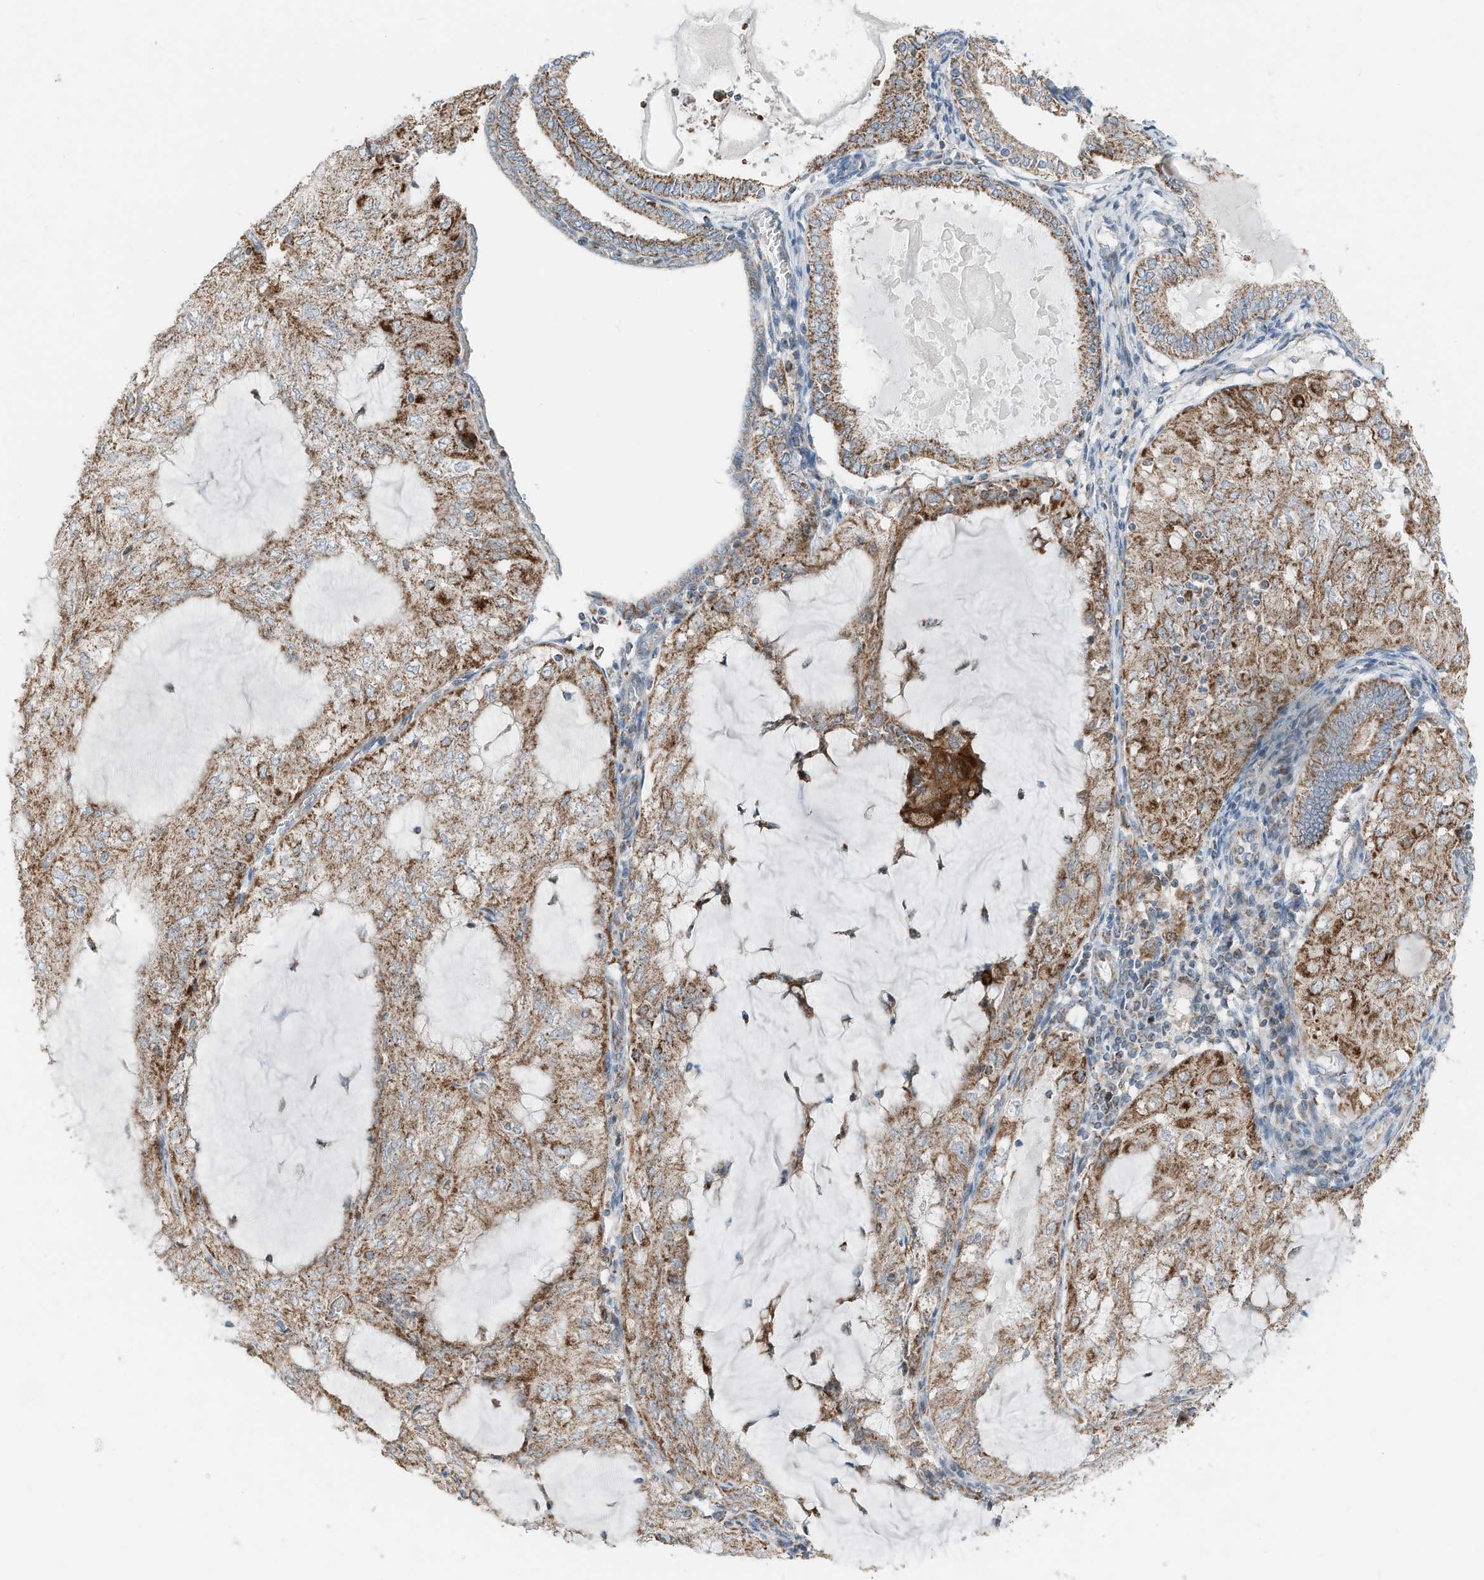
{"staining": {"intensity": "moderate", "quantity": ">75%", "location": "cytoplasmic/membranous"}, "tissue": "endometrial cancer", "cell_type": "Tumor cells", "image_type": "cancer", "snomed": [{"axis": "morphology", "description": "Adenocarcinoma, NOS"}, {"axis": "topography", "description": "Endometrium"}], "caption": "Endometrial adenocarcinoma was stained to show a protein in brown. There is medium levels of moderate cytoplasmic/membranous positivity in about >75% of tumor cells. (brown staining indicates protein expression, while blue staining denotes nuclei).", "gene": "RMND1", "patient": {"sex": "female", "age": 81}}